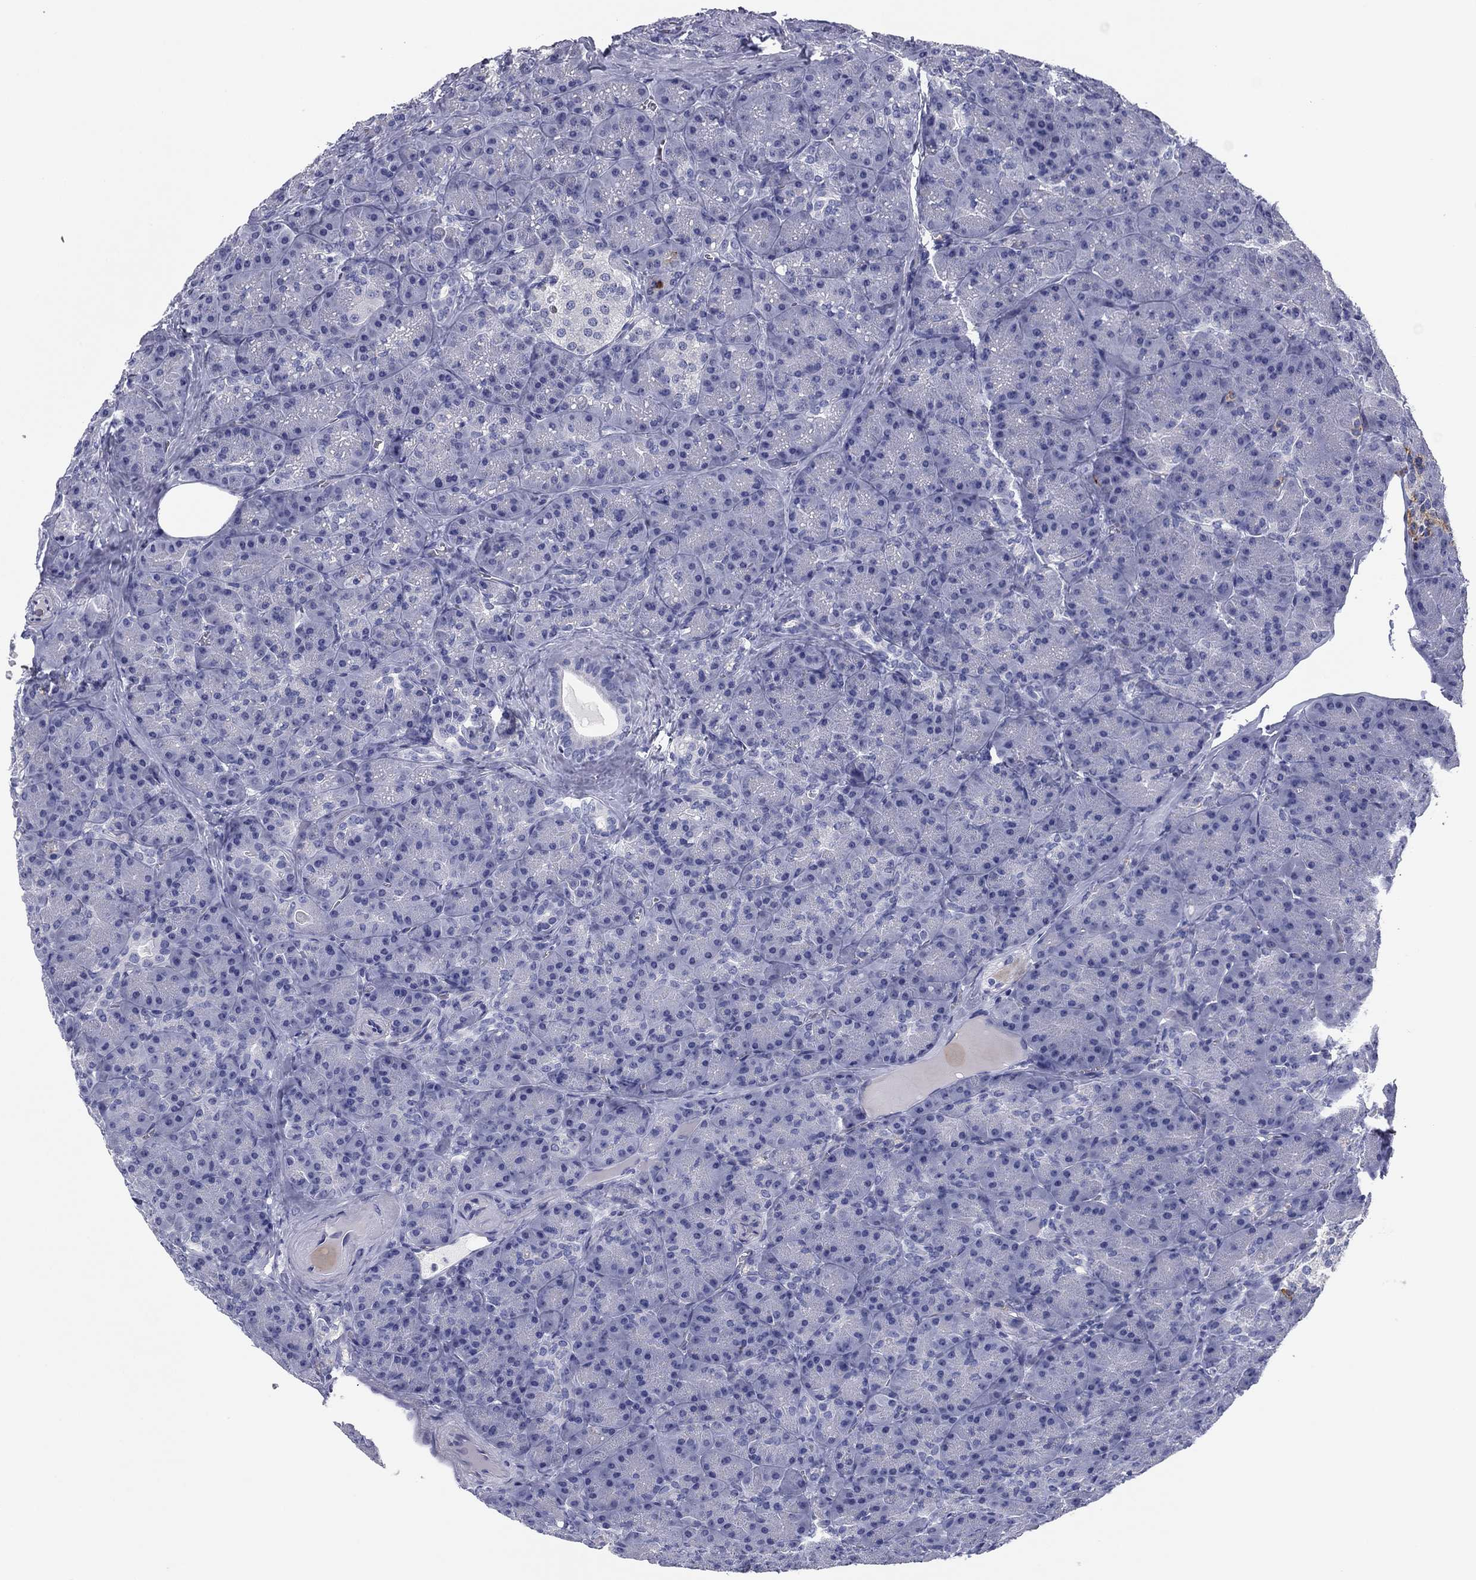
{"staining": {"intensity": "negative", "quantity": "none", "location": "none"}, "tissue": "pancreas", "cell_type": "Exocrine glandular cells", "image_type": "normal", "snomed": [{"axis": "morphology", "description": "Normal tissue, NOS"}, {"axis": "topography", "description": "Pancreas"}], "caption": "The image shows no significant positivity in exocrine glandular cells of pancreas. (DAB IHC visualized using brightfield microscopy, high magnification).", "gene": "KCNH1", "patient": {"sex": "male", "age": 57}}